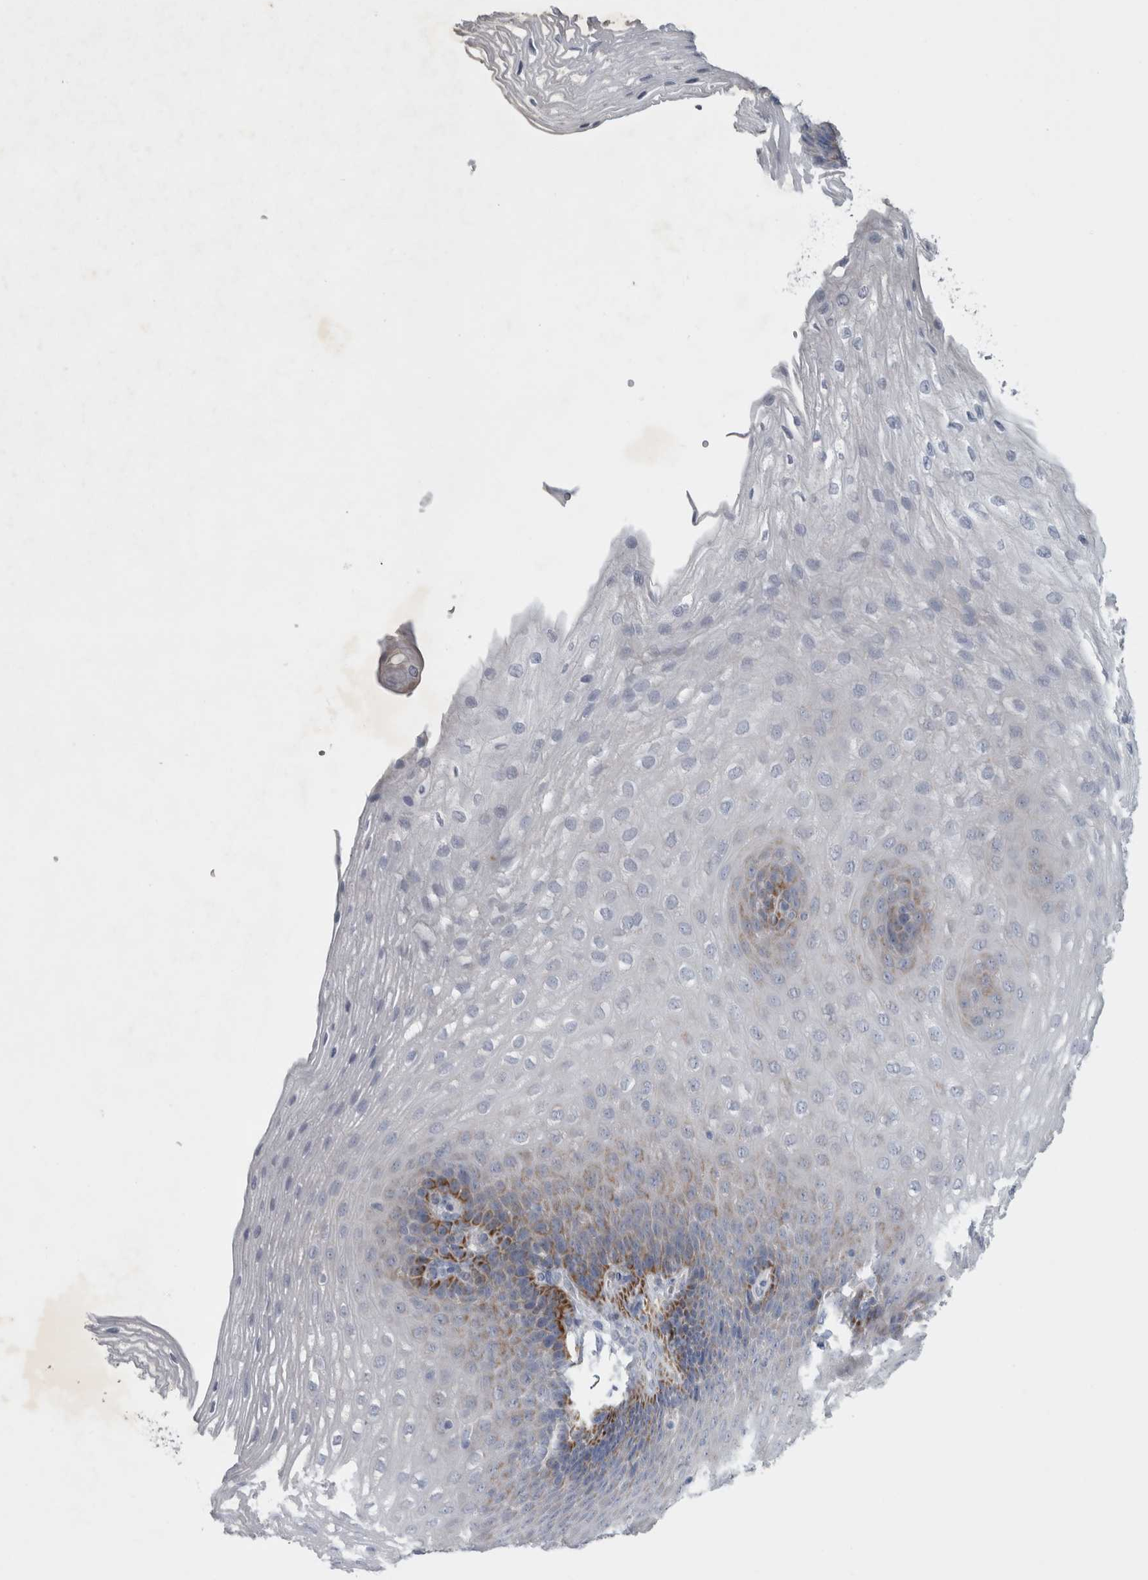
{"staining": {"intensity": "moderate", "quantity": "<25%", "location": "cytoplasmic/membranous"}, "tissue": "esophagus", "cell_type": "Squamous epithelial cells", "image_type": "normal", "snomed": [{"axis": "morphology", "description": "Normal tissue, NOS"}, {"axis": "topography", "description": "Esophagus"}], "caption": "Protein expression analysis of normal esophagus shows moderate cytoplasmic/membranous positivity in approximately <25% of squamous epithelial cells. The staining was performed using DAB, with brown indicating positive protein expression. Nuclei are stained blue with hematoxylin.", "gene": "FXYD7", "patient": {"sex": "female", "age": 66}}